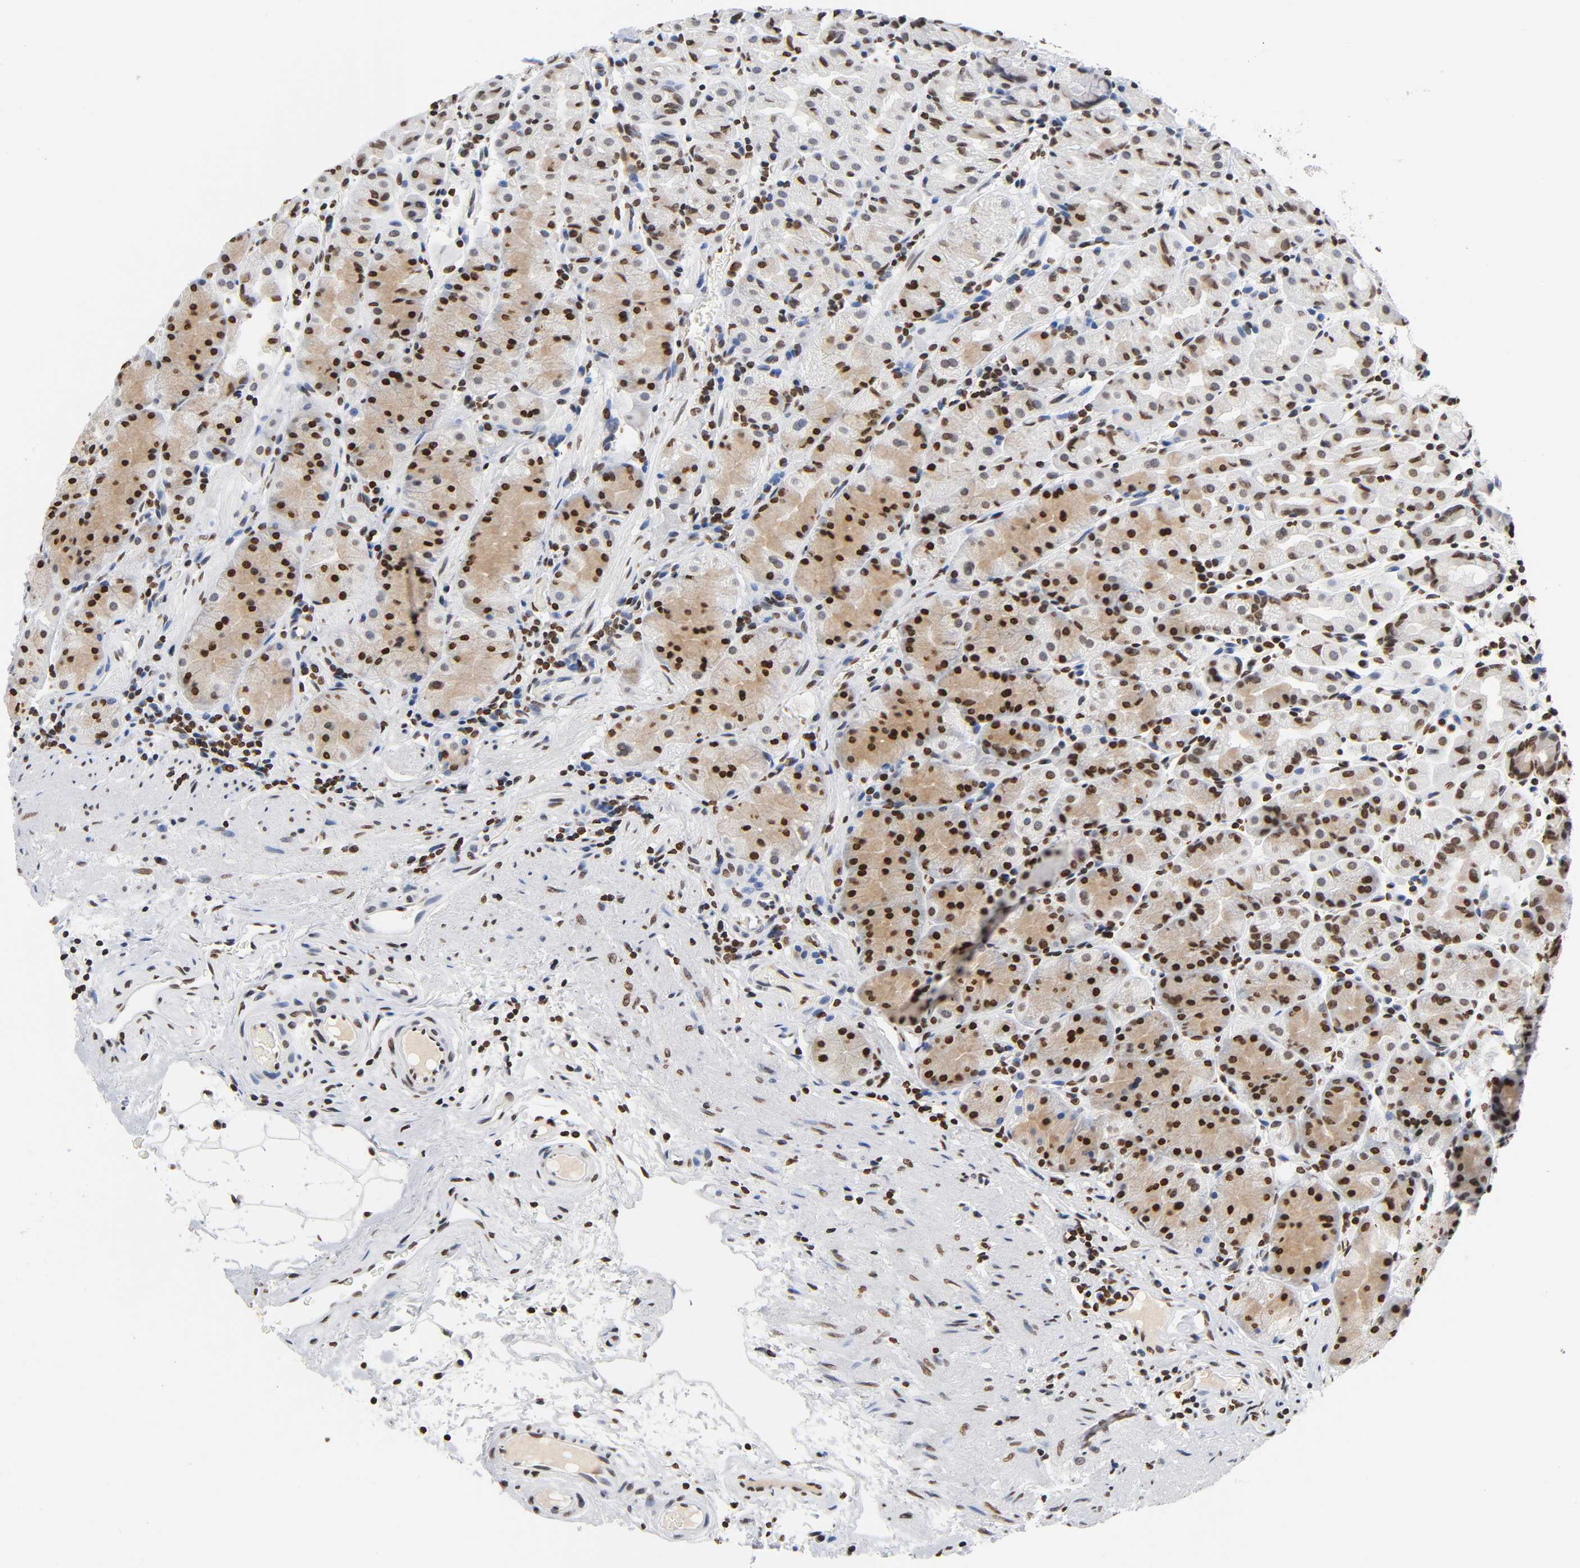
{"staining": {"intensity": "strong", "quantity": ">75%", "location": "cytoplasmic/membranous,nuclear"}, "tissue": "stomach", "cell_type": "Glandular cells", "image_type": "normal", "snomed": [{"axis": "morphology", "description": "Normal tissue, NOS"}, {"axis": "topography", "description": "Stomach, lower"}], "caption": "There is high levels of strong cytoplasmic/membranous,nuclear staining in glandular cells of unremarkable stomach, as demonstrated by immunohistochemical staining (brown color).", "gene": "HOXA6", "patient": {"sex": "male", "age": 56}}